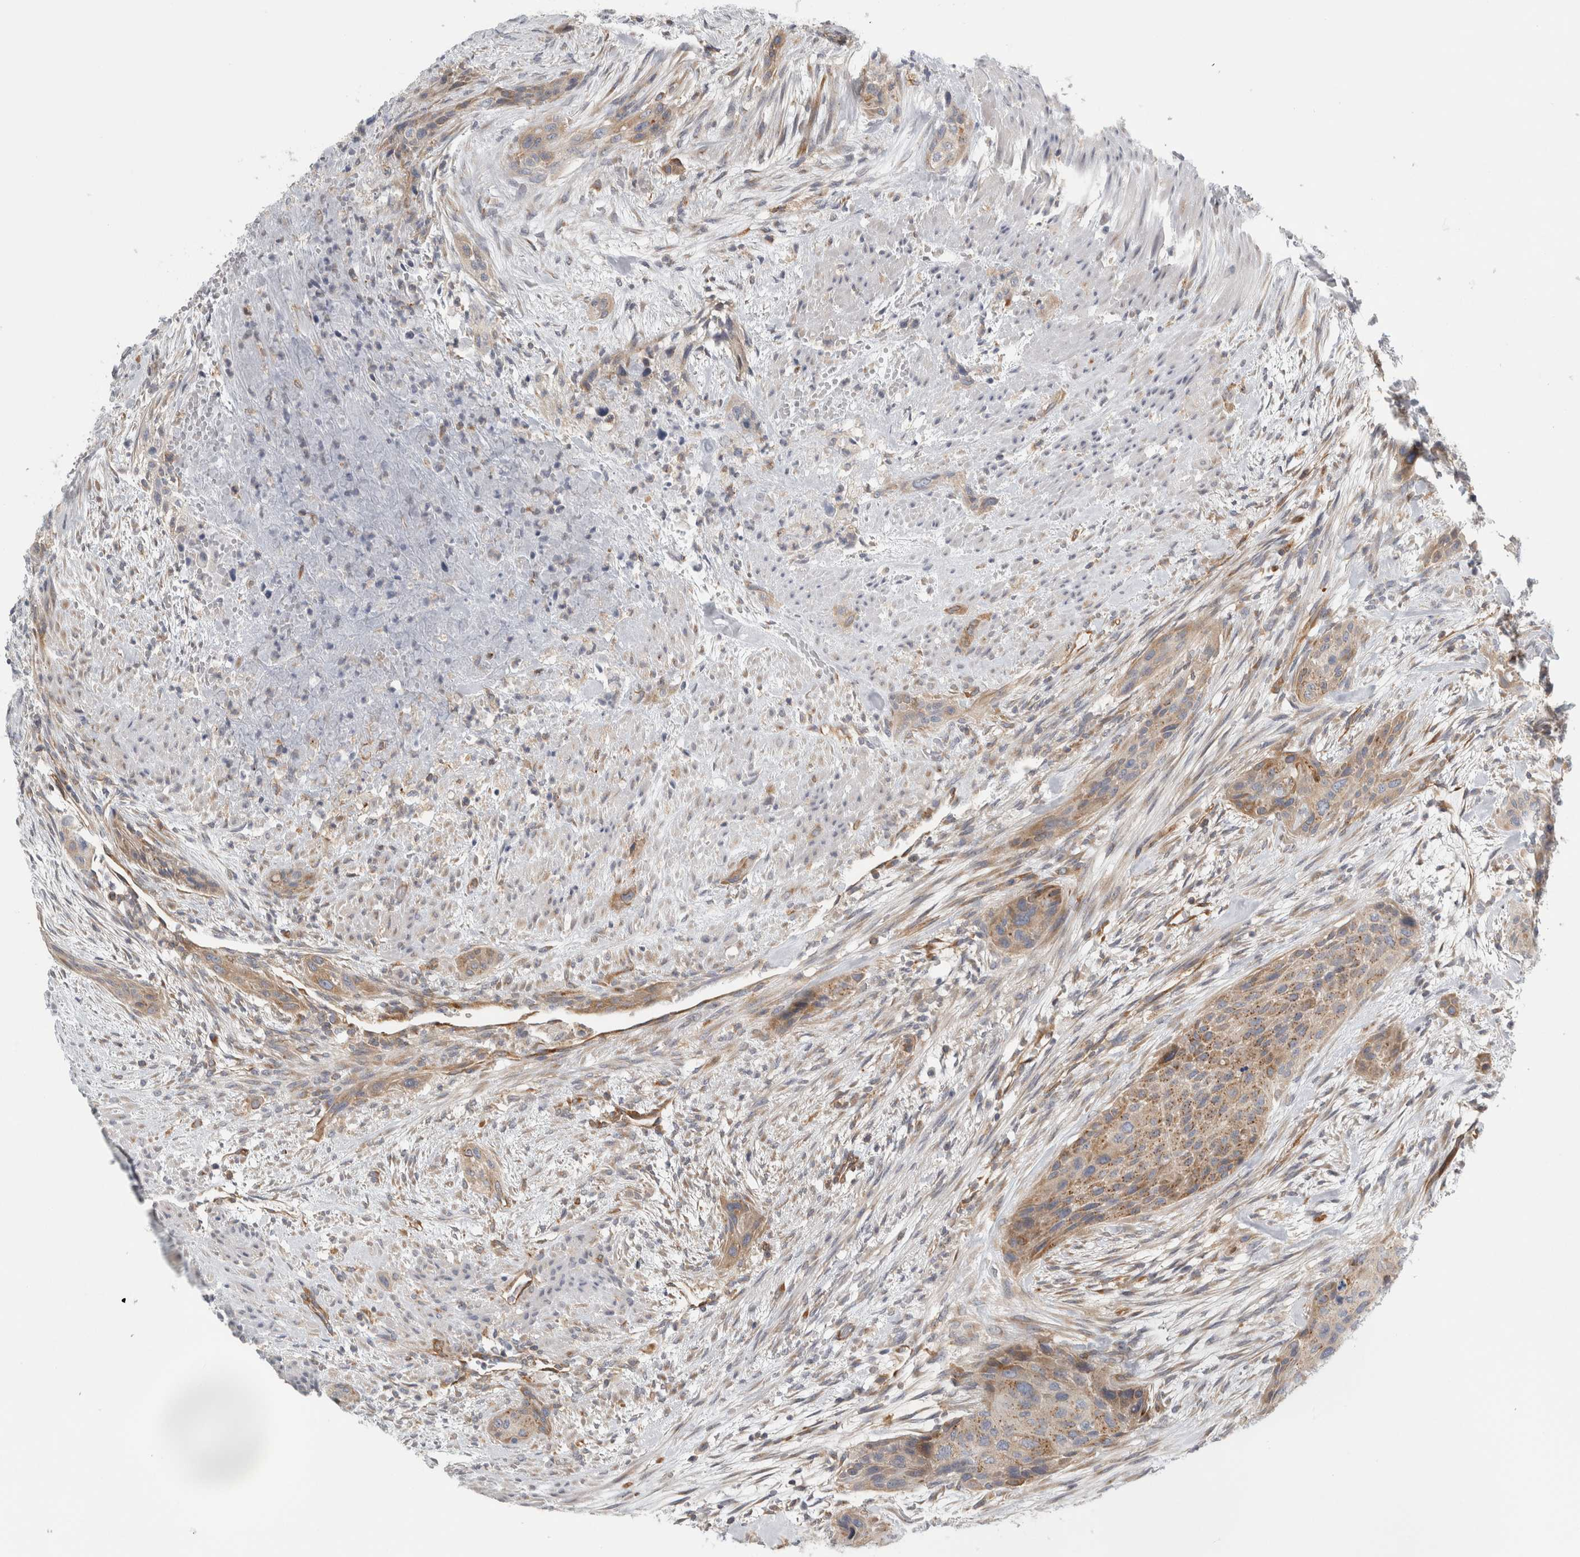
{"staining": {"intensity": "moderate", "quantity": "25%-75%", "location": "cytoplasmic/membranous"}, "tissue": "urothelial cancer", "cell_type": "Tumor cells", "image_type": "cancer", "snomed": [{"axis": "morphology", "description": "Urothelial carcinoma, High grade"}, {"axis": "topography", "description": "Urinary bladder"}], "caption": "Moderate cytoplasmic/membranous protein expression is seen in approximately 25%-75% of tumor cells in urothelial cancer. The staining was performed using DAB (3,3'-diaminobenzidine), with brown indicating positive protein expression. Nuclei are stained blue with hematoxylin.", "gene": "PEX6", "patient": {"sex": "male", "age": 35}}